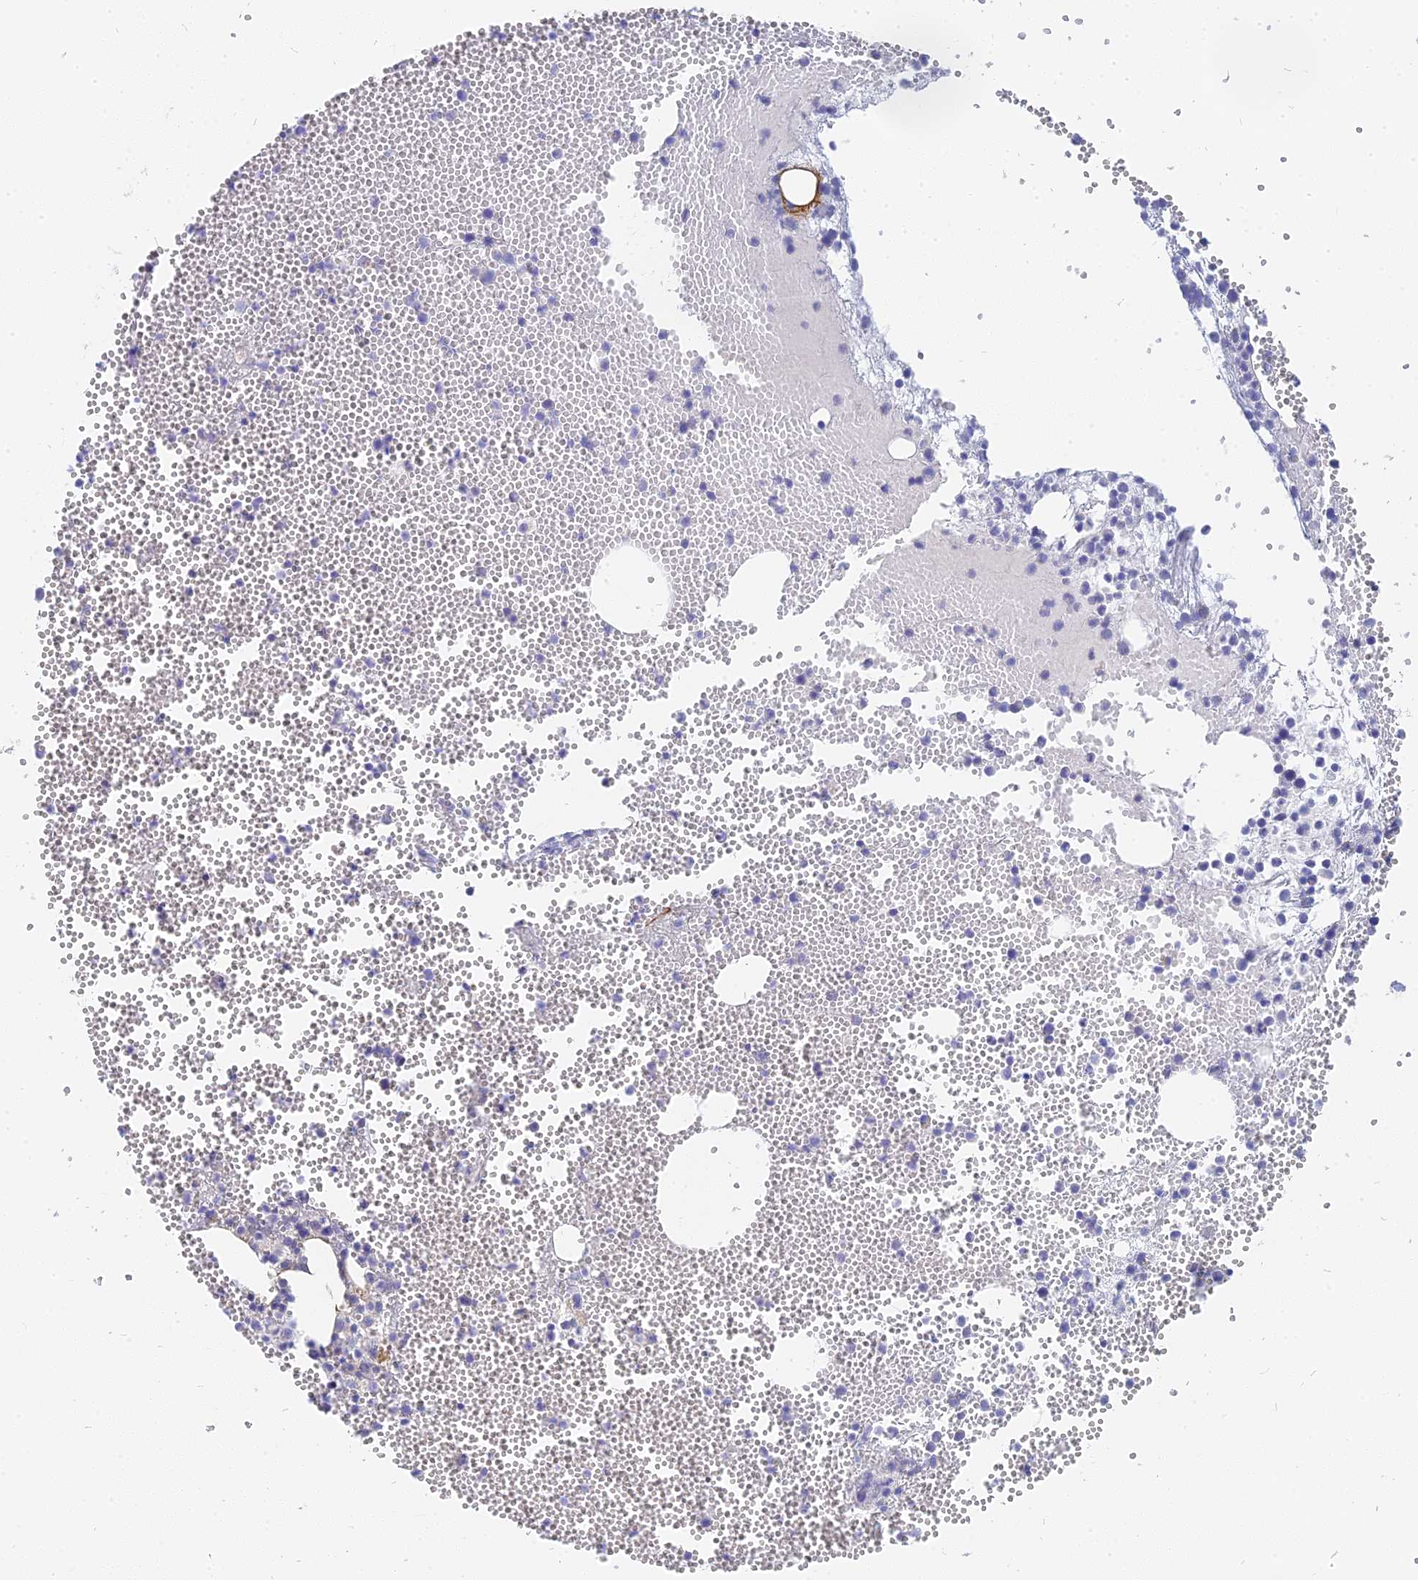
{"staining": {"intensity": "weak", "quantity": "<25%", "location": "cytoplasmic/membranous"}, "tissue": "bone marrow", "cell_type": "Hematopoietic cells", "image_type": "normal", "snomed": [{"axis": "morphology", "description": "Normal tissue, NOS"}, {"axis": "topography", "description": "Bone marrow"}], "caption": "The immunohistochemistry (IHC) image has no significant positivity in hematopoietic cells of bone marrow.", "gene": "MRPL15", "patient": {"sex": "female", "age": 77}}